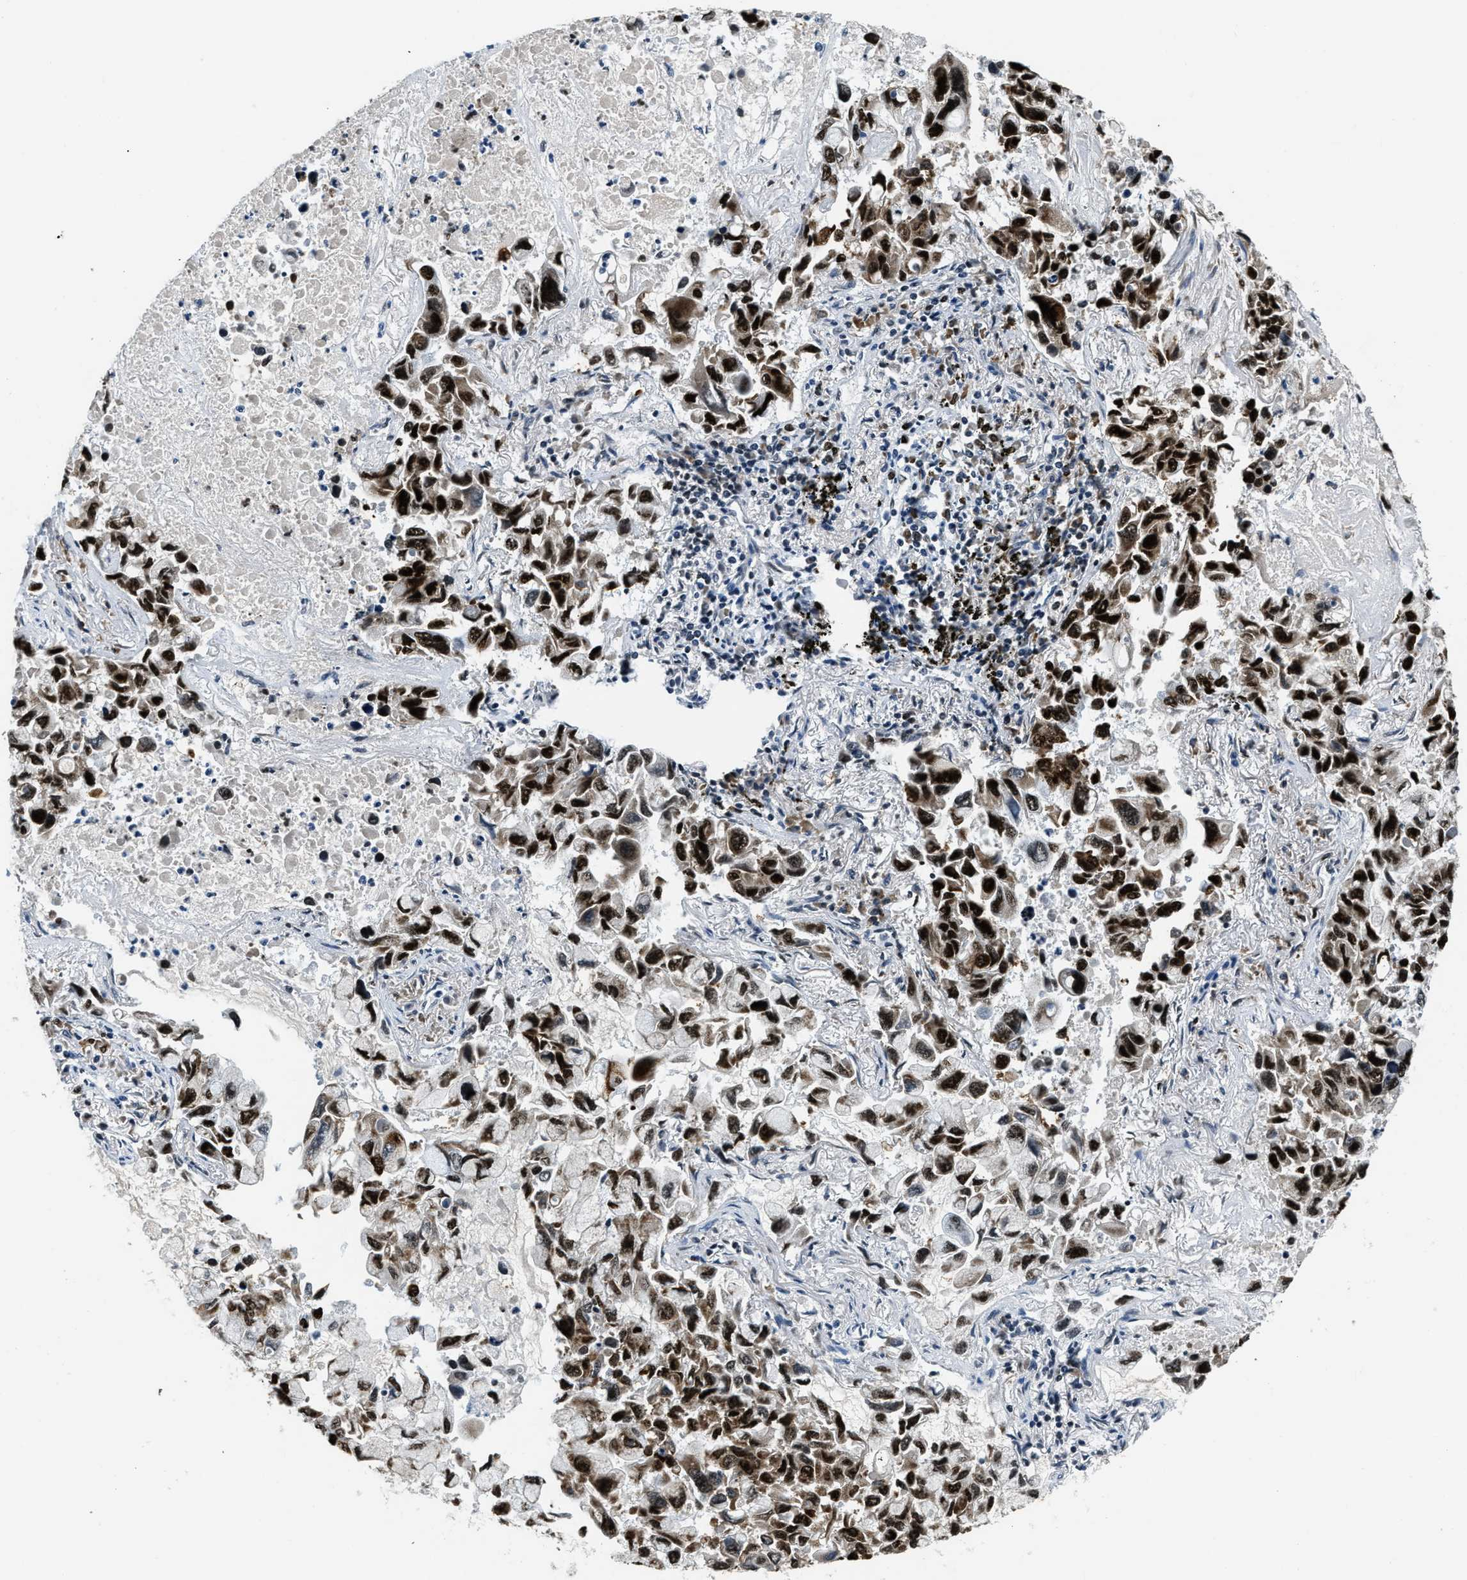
{"staining": {"intensity": "strong", "quantity": ">75%", "location": "nuclear"}, "tissue": "lung cancer", "cell_type": "Tumor cells", "image_type": "cancer", "snomed": [{"axis": "morphology", "description": "Adenocarcinoma, NOS"}, {"axis": "topography", "description": "Lung"}], "caption": "A brown stain labels strong nuclear staining of a protein in human lung cancer (adenocarcinoma) tumor cells.", "gene": "TOP1", "patient": {"sex": "male", "age": 64}}